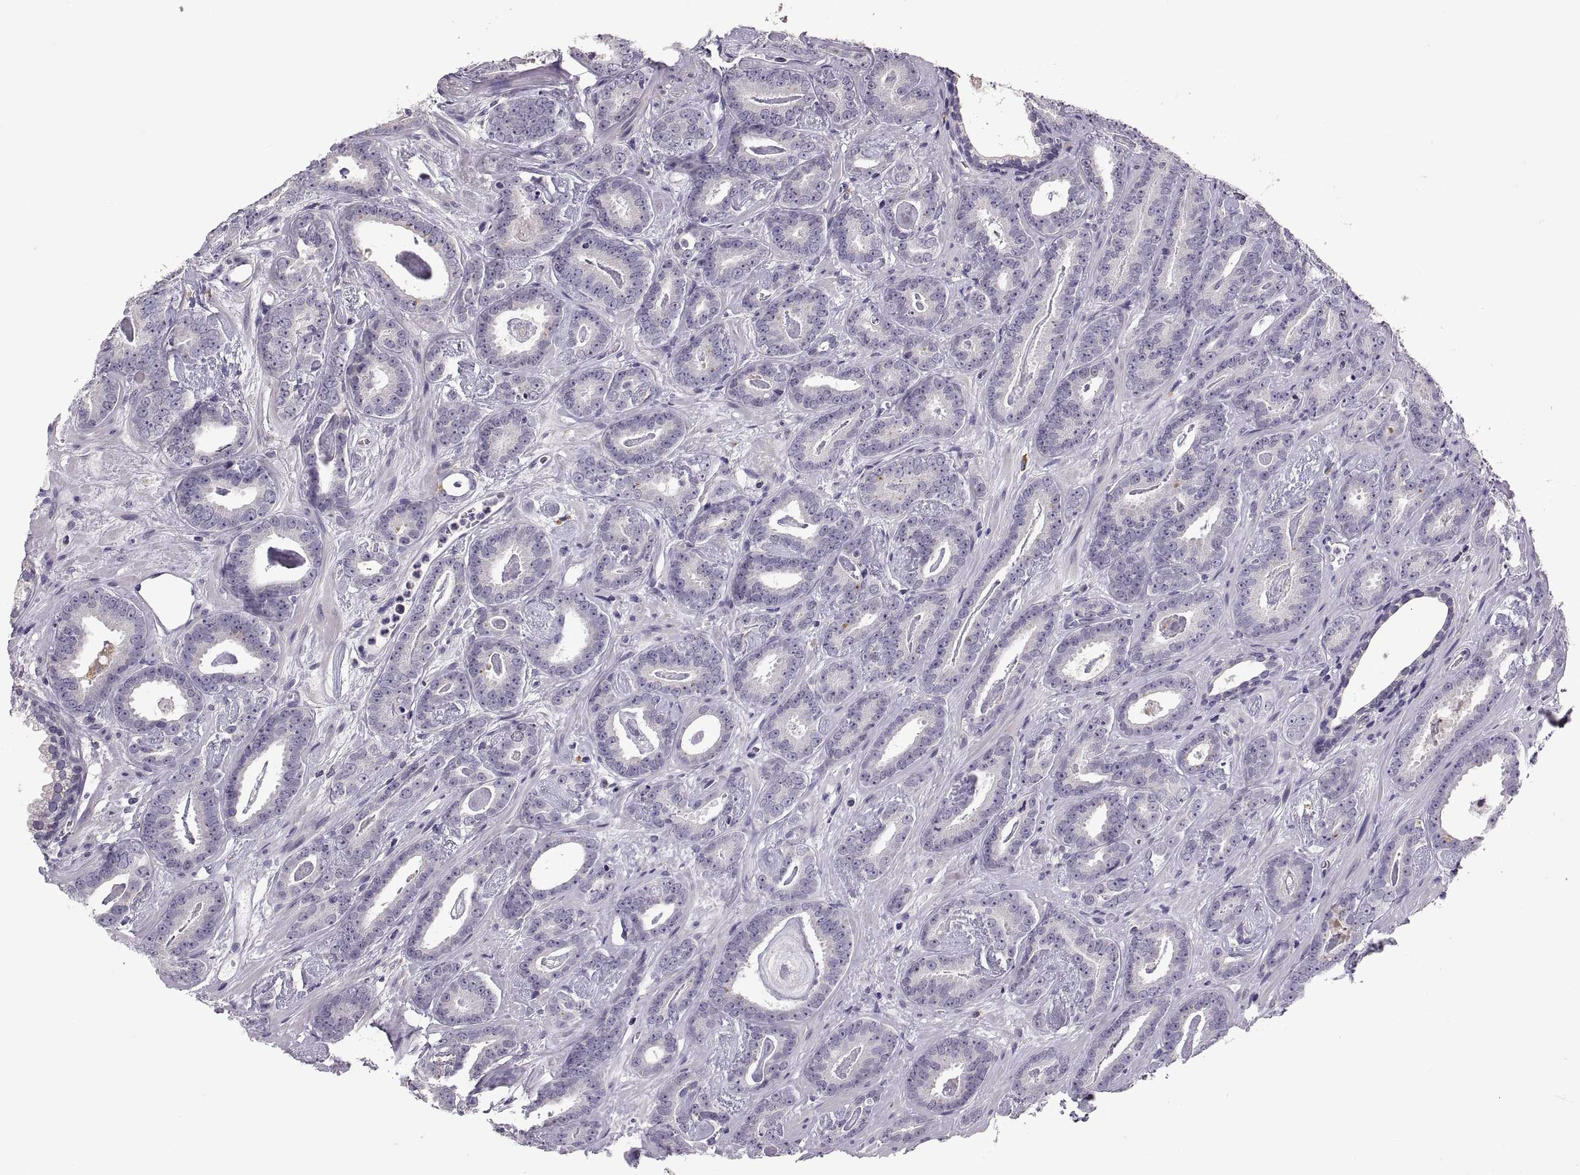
{"staining": {"intensity": "negative", "quantity": "none", "location": "none"}, "tissue": "prostate cancer", "cell_type": "Tumor cells", "image_type": "cancer", "snomed": [{"axis": "morphology", "description": "Adenocarcinoma, Medium grade"}, {"axis": "topography", "description": "Prostate and seminal vesicle, NOS"}, {"axis": "topography", "description": "Prostate"}], "caption": "This photomicrograph is of adenocarcinoma (medium-grade) (prostate) stained with IHC to label a protein in brown with the nuclei are counter-stained blue. There is no expression in tumor cells.", "gene": "MAGEB18", "patient": {"sex": "male", "age": 54}}